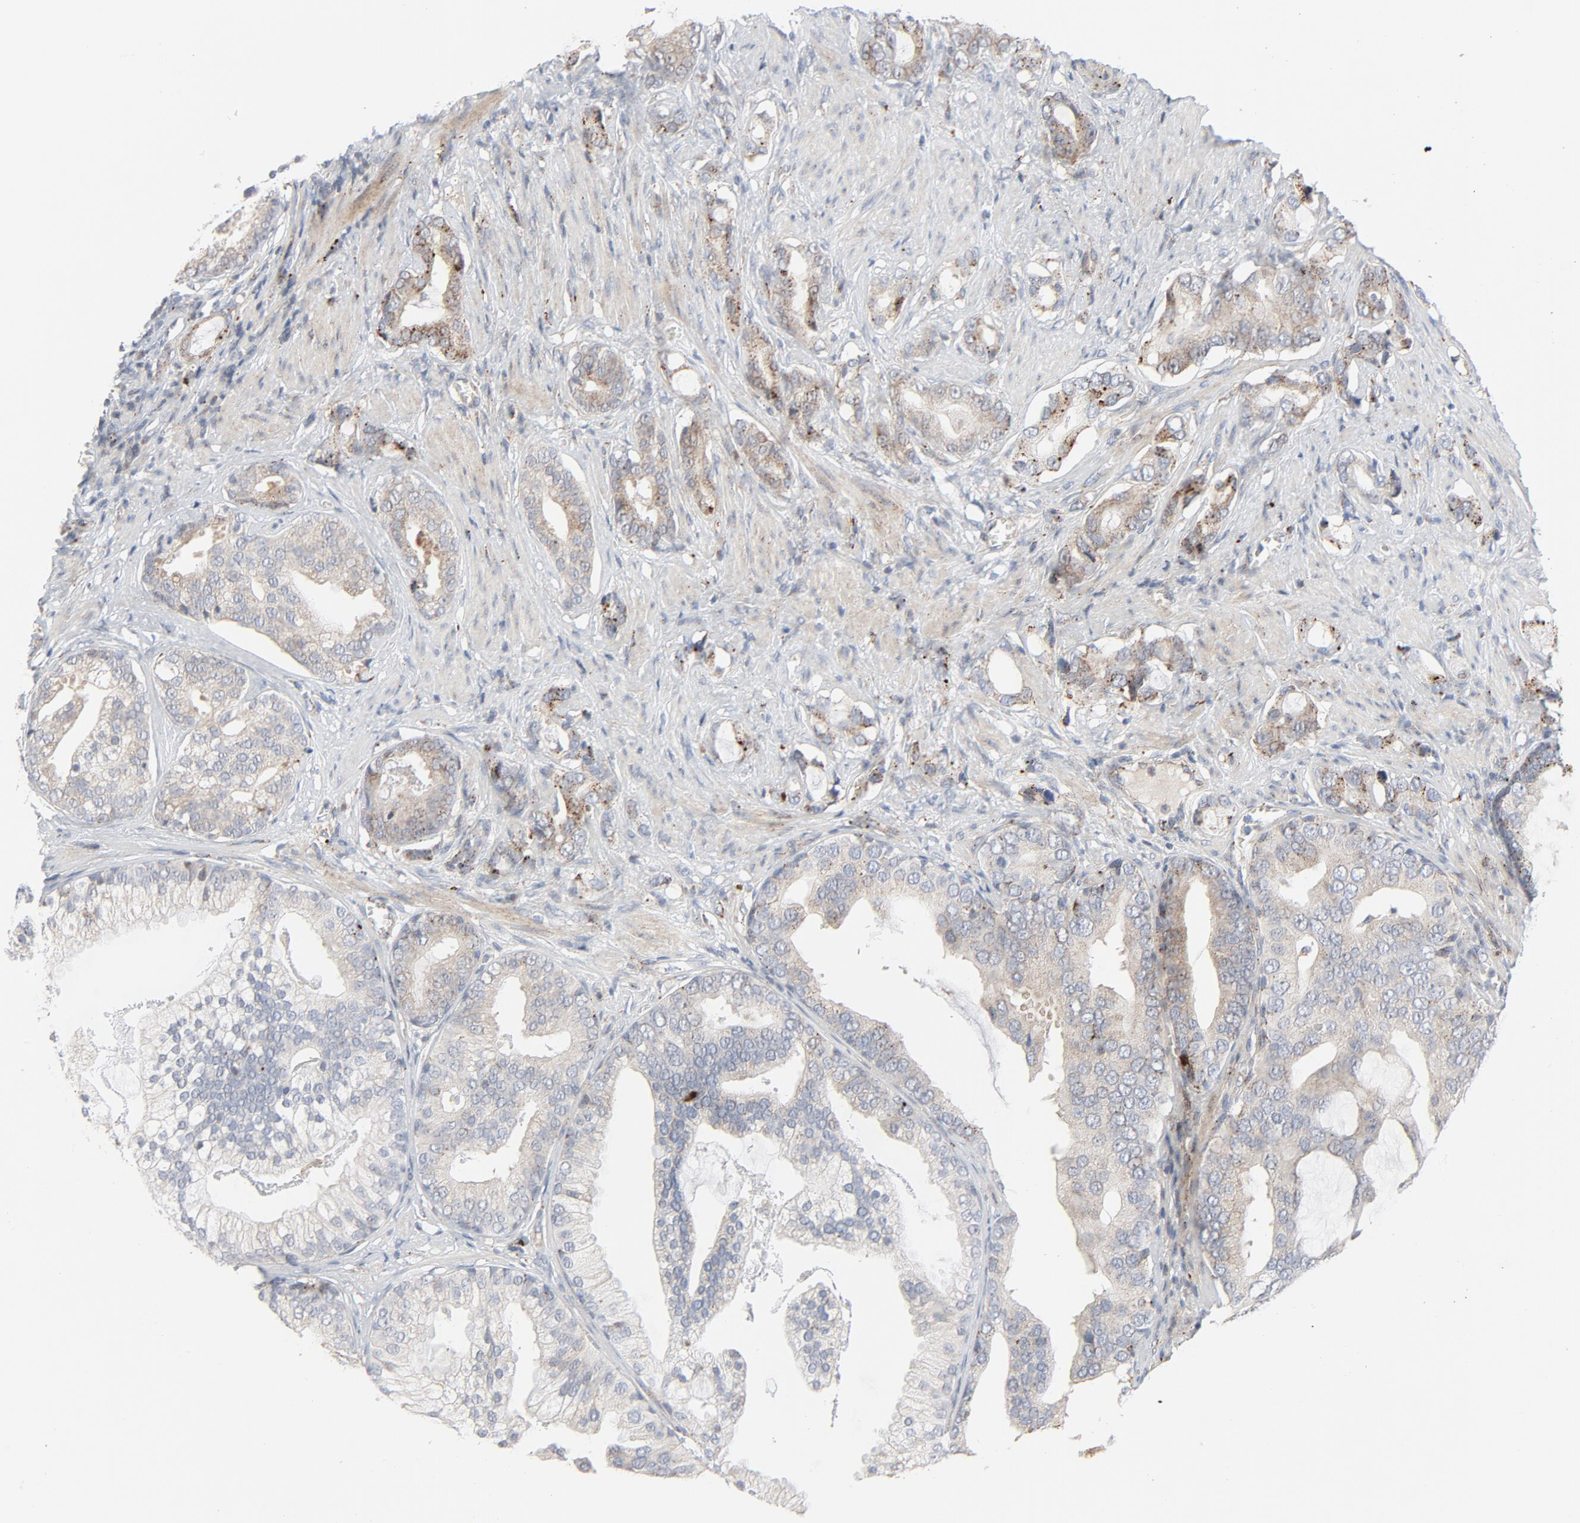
{"staining": {"intensity": "strong", "quantity": "25%-75%", "location": "cytoplasmic/membranous"}, "tissue": "prostate cancer", "cell_type": "Tumor cells", "image_type": "cancer", "snomed": [{"axis": "morphology", "description": "Adenocarcinoma, Medium grade"}, {"axis": "topography", "description": "Prostate"}], "caption": "Immunohistochemistry (DAB) staining of human medium-grade adenocarcinoma (prostate) shows strong cytoplasmic/membranous protein staining in about 25%-75% of tumor cells. (DAB (3,3'-diaminobenzidine) IHC, brown staining for protein, blue staining for nuclei).", "gene": "AKT2", "patient": {"sex": "male", "age": 53}}